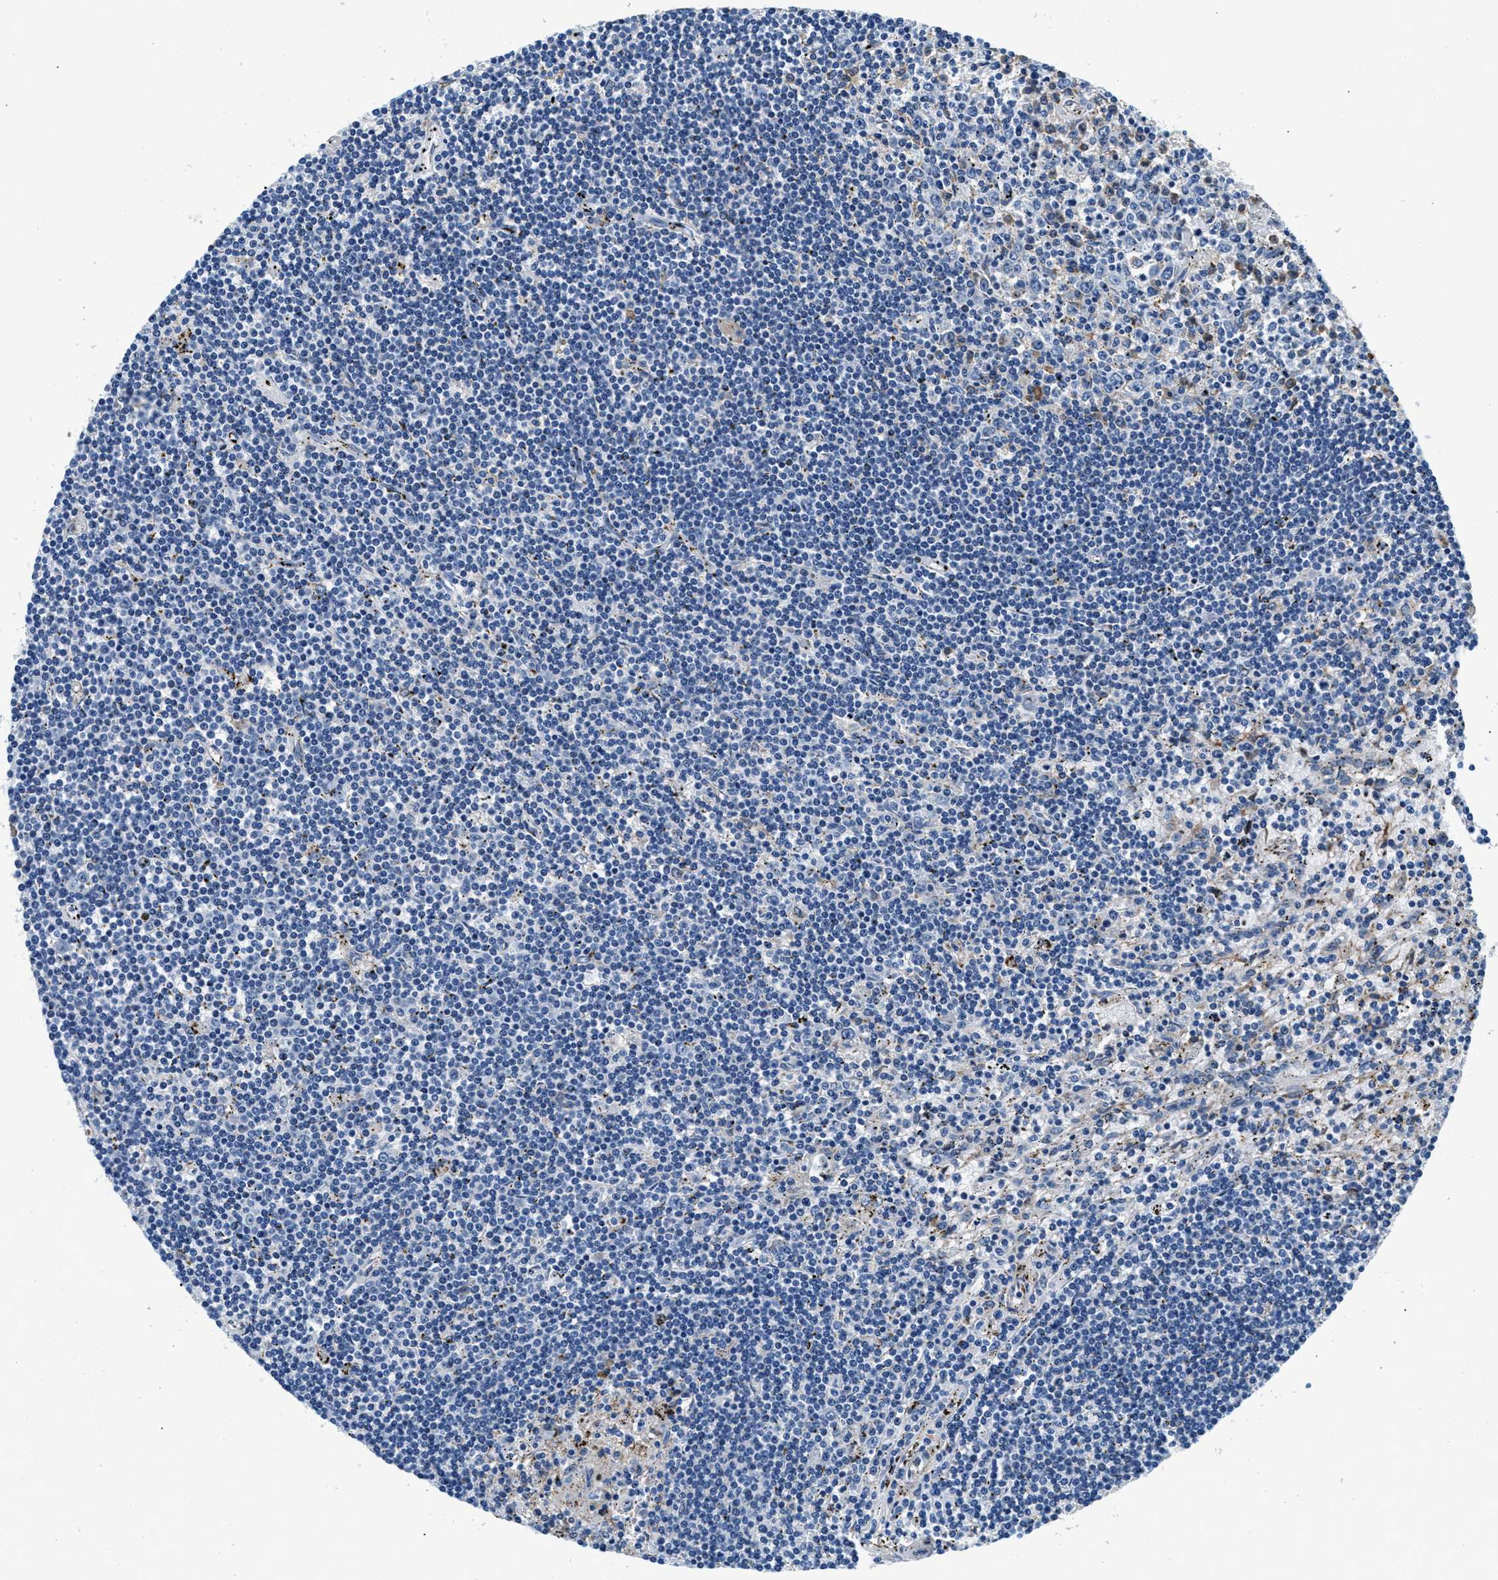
{"staining": {"intensity": "negative", "quantity": "none", "location": "none"}, "tissue": "lymphoma", "cell_type": "Tumor cells", "image_type": "cancer", "snomed": [{"axis": "morphology", "description": "Malignant lymphoma, non-Hodgkin's type, Low grade"}, {"axis": "topography", "description": "Spleen"}], "caption": "Low-grade malignant lymphoma, non-Hodgkin's type was stained to show a protein in brown. There is no significant positivity in tumor cells. (IHC, brightfield microscopy, high magnification).", "gene": "SLFN11", "patient": {"sex": "male", "age": 76}}